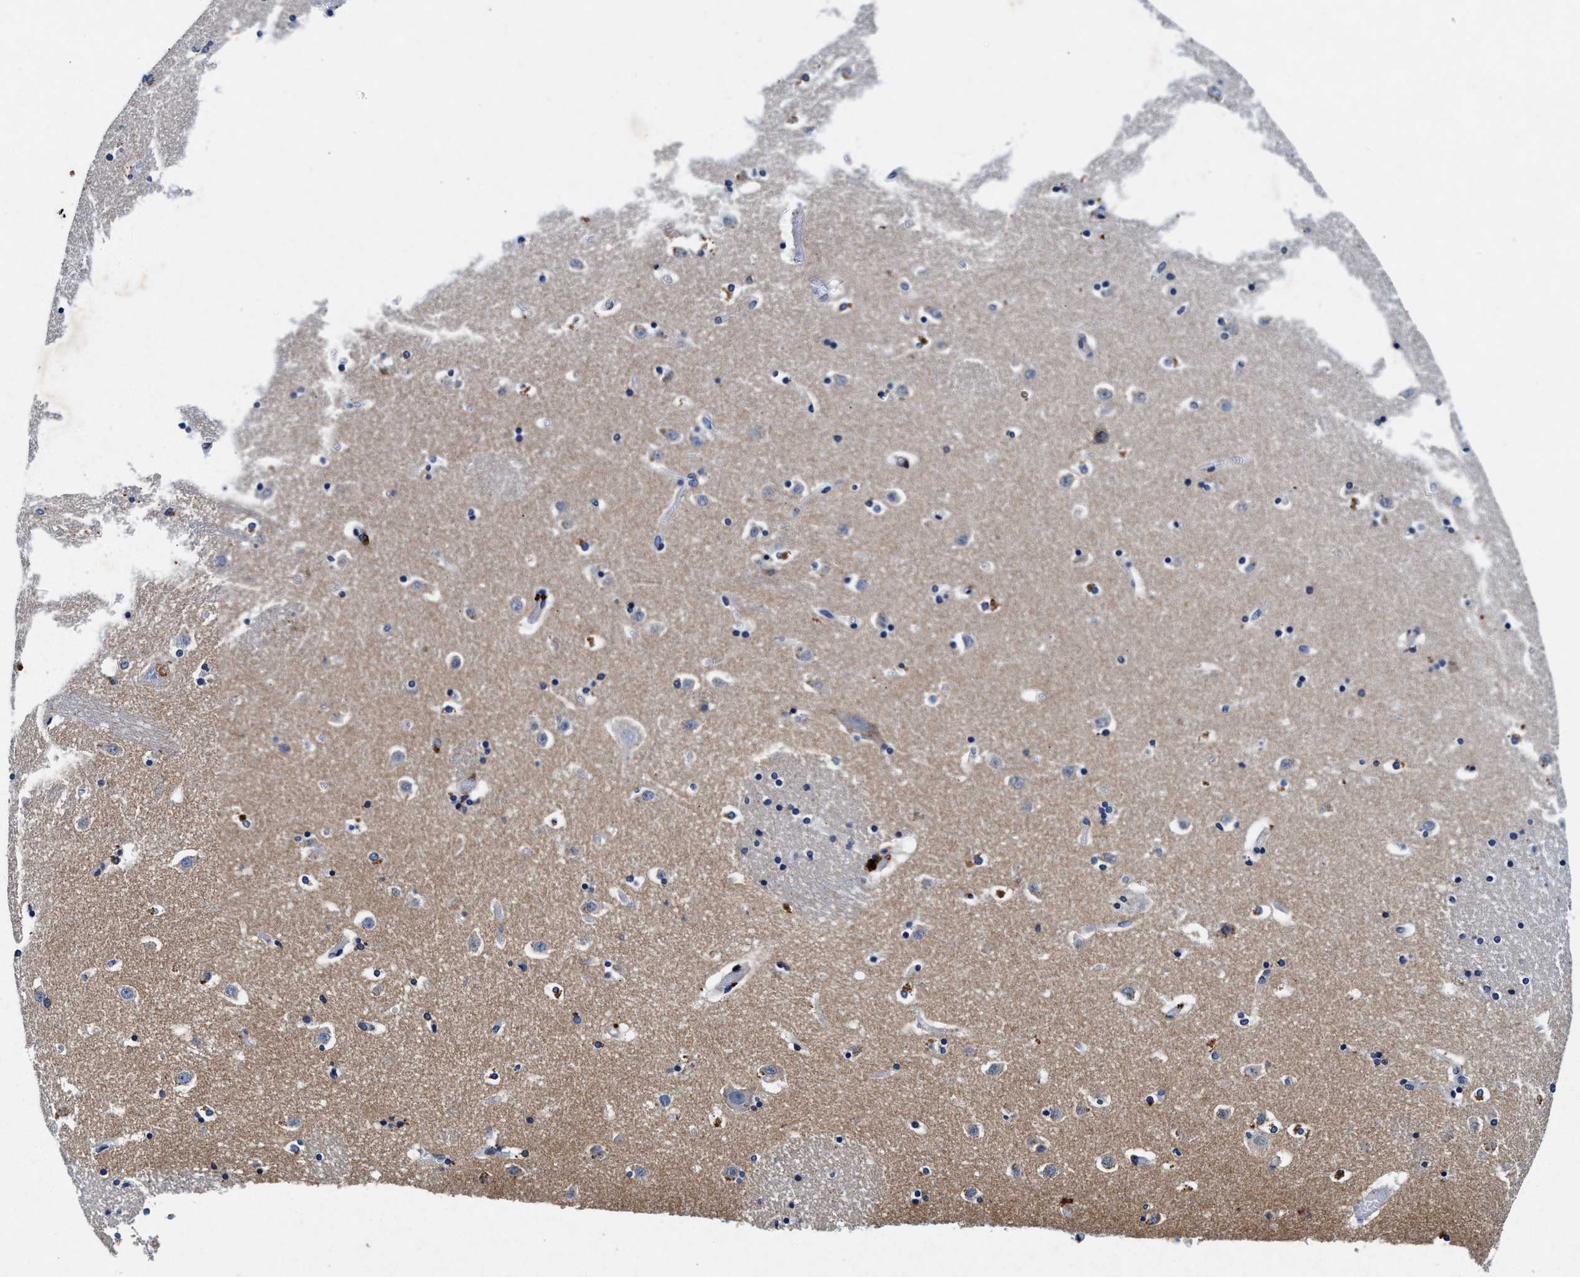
{"staining": {"intensity": "moderate", "quantity": "<25%", "location": "cytoplasmic/membranous"}, "tissue": "caudate", "cell_type": "Glial cells", "image_type": "normal", "snomed": [{"axis": "morphology", "description": "Normal tissue, NOS"}, {"axis": "topography", "description": "Lateral ventricle wall"}], "caption": "The photomicrograph shows immunohistochemical staining of normal caudate. There is moderate cytoplasmic/membranous positivity is seen in about <25% of glial cells. Nuclei are stained in blue.", "gene": "SLC8A1", "patient": {"sex": "male", "age": 45}}